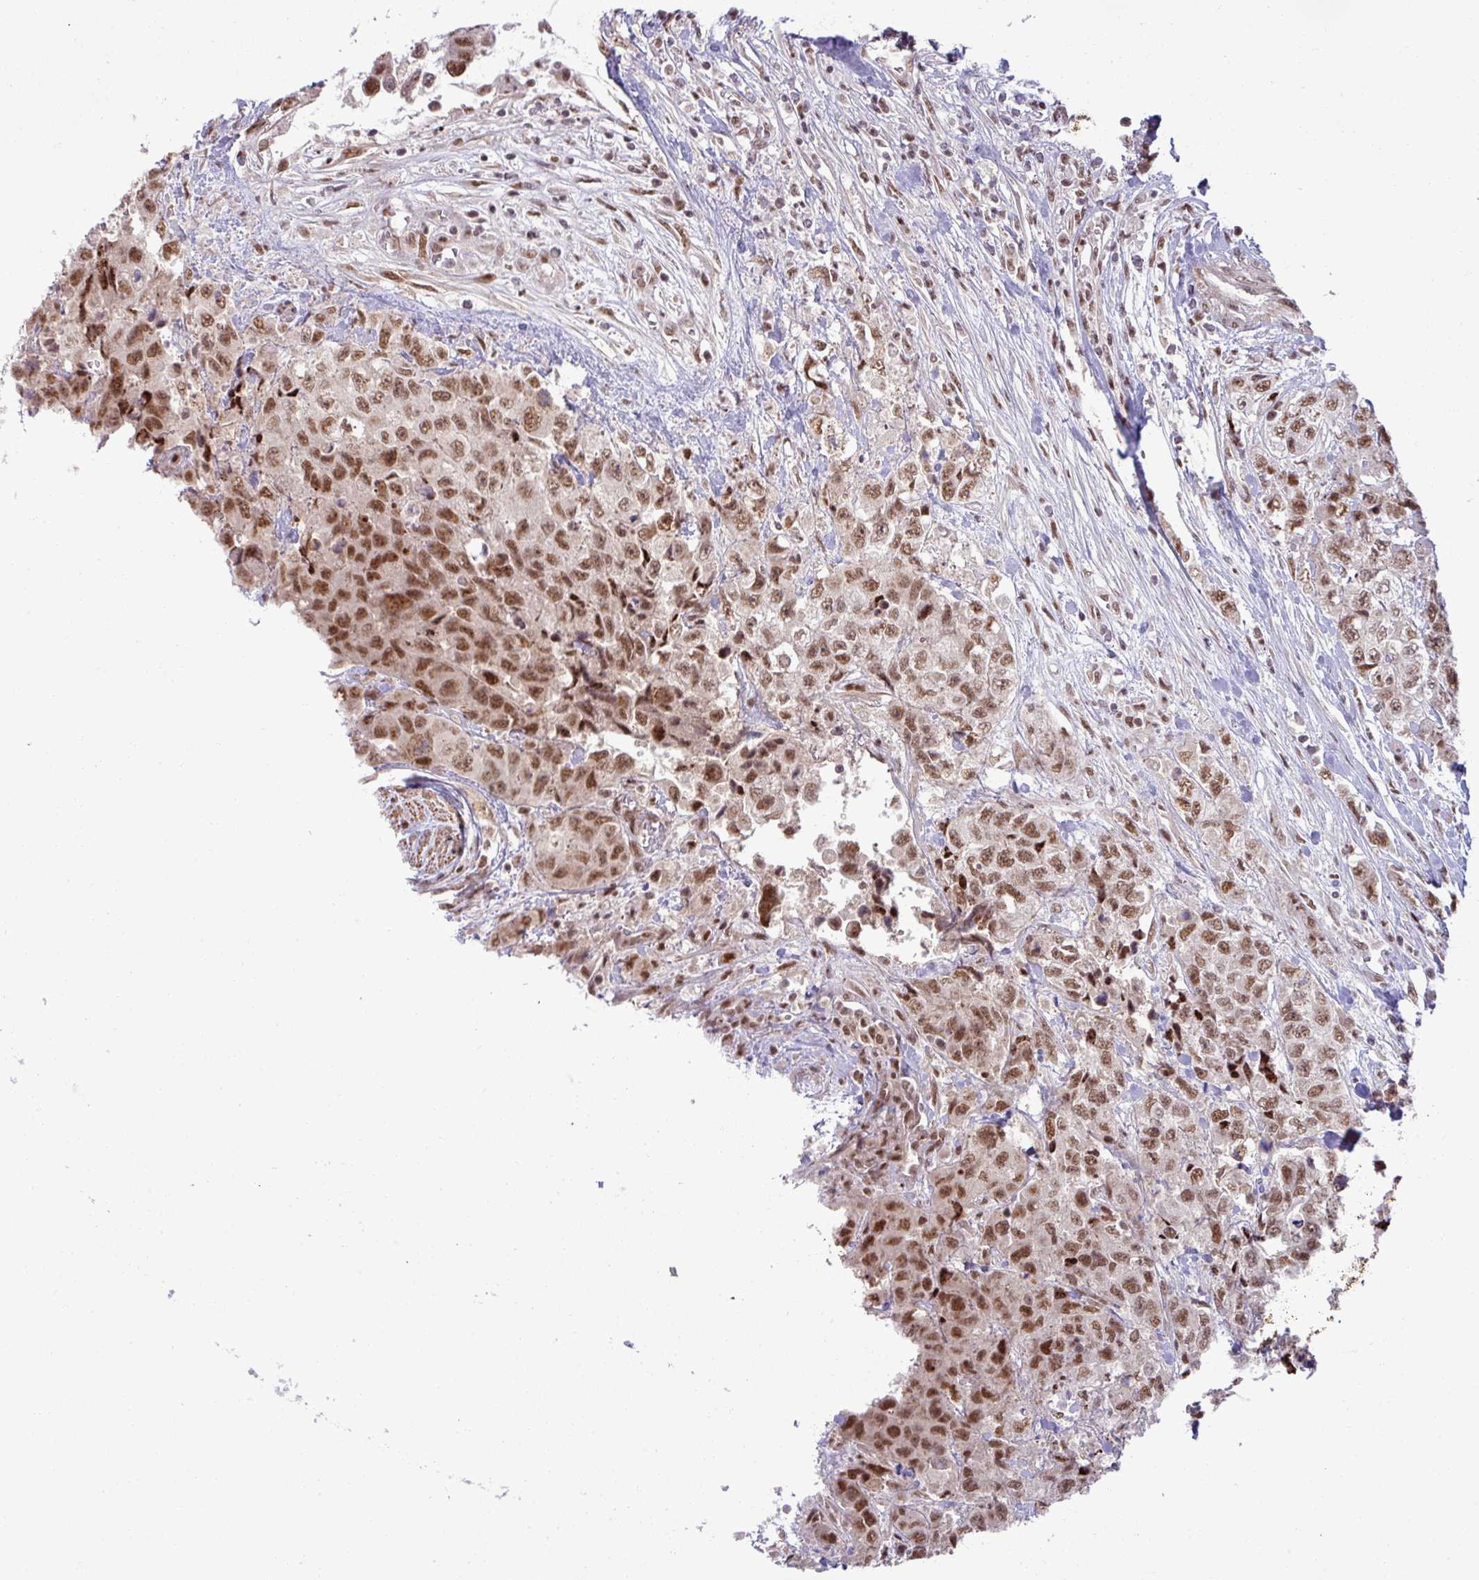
{"staining": {"intensity": "moderate", "quantity": ">75%", "location": "nuclear"}, "tissue": "urothelial cancer", "cell_type": "Tumor cells", "image_type": "cancer", "snomed": [{"axis": "morphology", "description": "Urothelial carcinoma, High grade"}, {"axis": "topography", "description": "Urinary bladder"}], "caption": "This is an image of IHC staining of high-grade urothelial carcinoma, which shows moderate expression in the nuclear of tumor cells.", "gene": "PTPN20", "patient": {"sex": "female", "age": 78}}